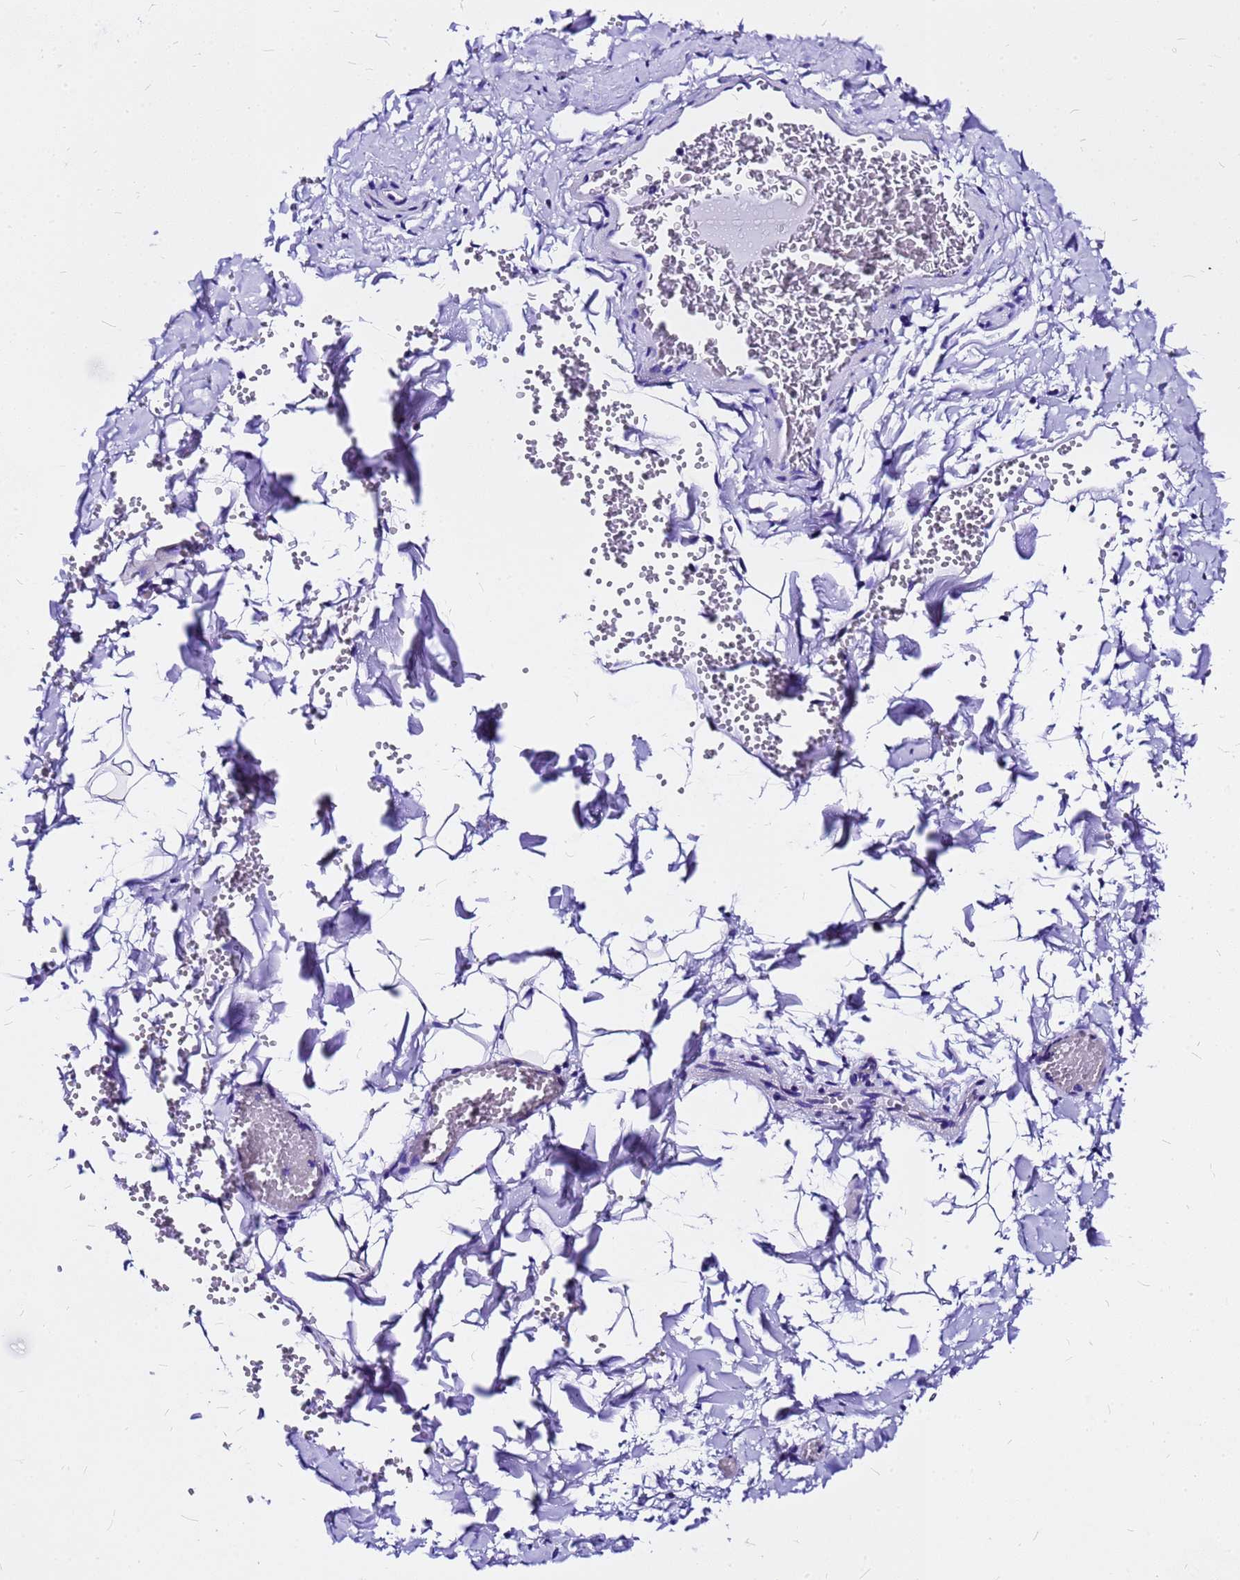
{"staining": {"intensity": "negative", "quantity": "none", "location": "none"}, "tissue": "adipose tissue", "cell_type": "Adipocytes", "image_type": "normal", "snomed": [{"axis": "morphology", "description": "Normal tissue, NOS"}, {"axis": "topography", "description": "Gallbladder"}, {"axis": "topography", "description": "Peripheral nerve tissue"}], "caption": "Adipocytes are negative for brown protein staining in normal adipose tissue. Nuclei are stained in blue.", "gene": "HERC4", "patient": {"sex": "male", "age": 38}}